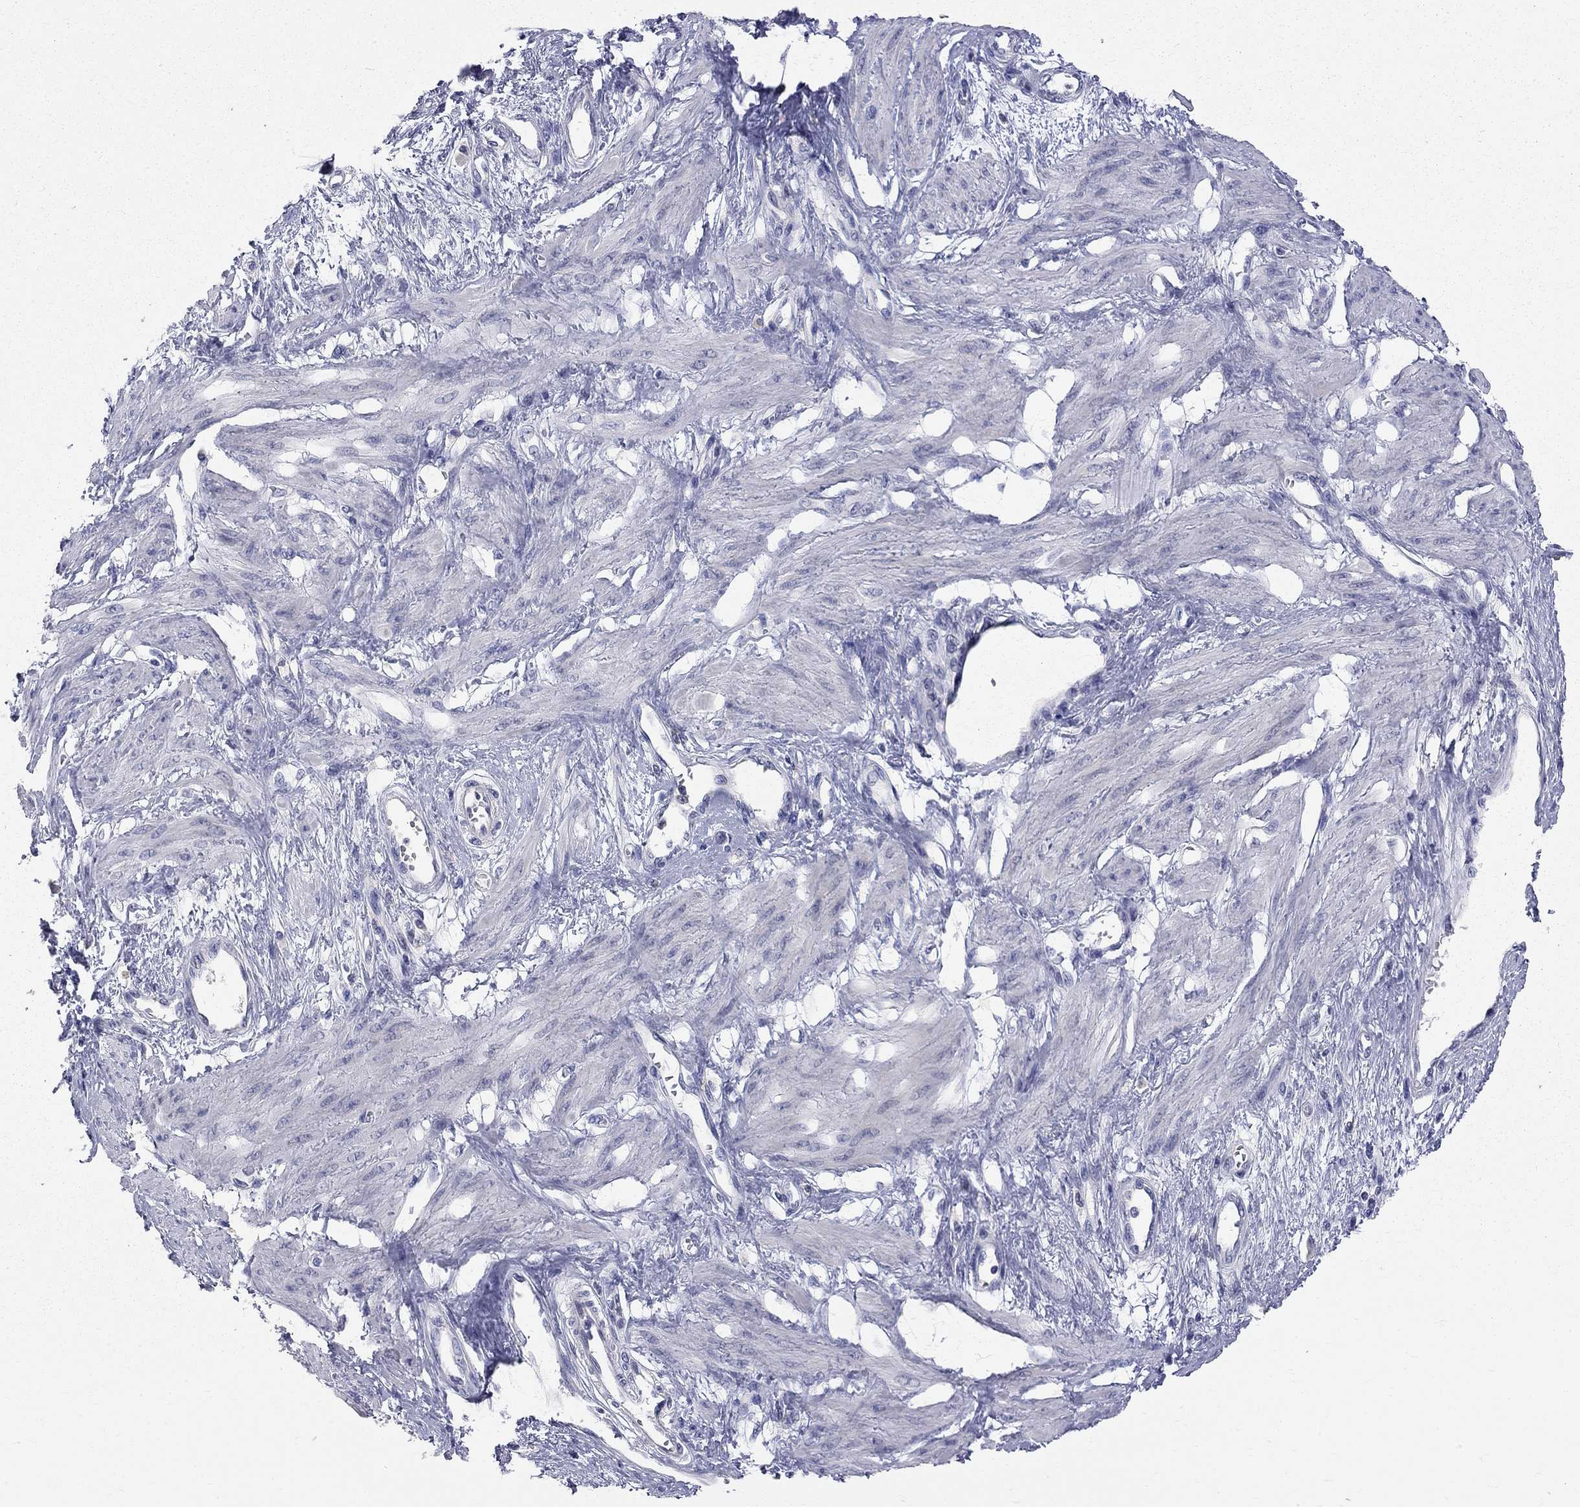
{"staining": {"intensity": "negative", "quantity": "none", "location": "none"}, "tissue": "smooth muscle", "cell_type": "Smooth muscle cells", "image_type": "normal", "snomed": [{"axis": "morphology", "description": "Normal tissue, NOS"}, {"axis": "topography", "description": "Smooth muscle"}, {"axis": "topography", "description": "Uterus"}], "caption": "Immunohistochemistry of normal smooth muscle displays no expression in smooth muscle cells. (DAB immunohistochemistry, high magnification).", "gene": "ACSL1", "patient": {"sex": "female", "age": 39}}